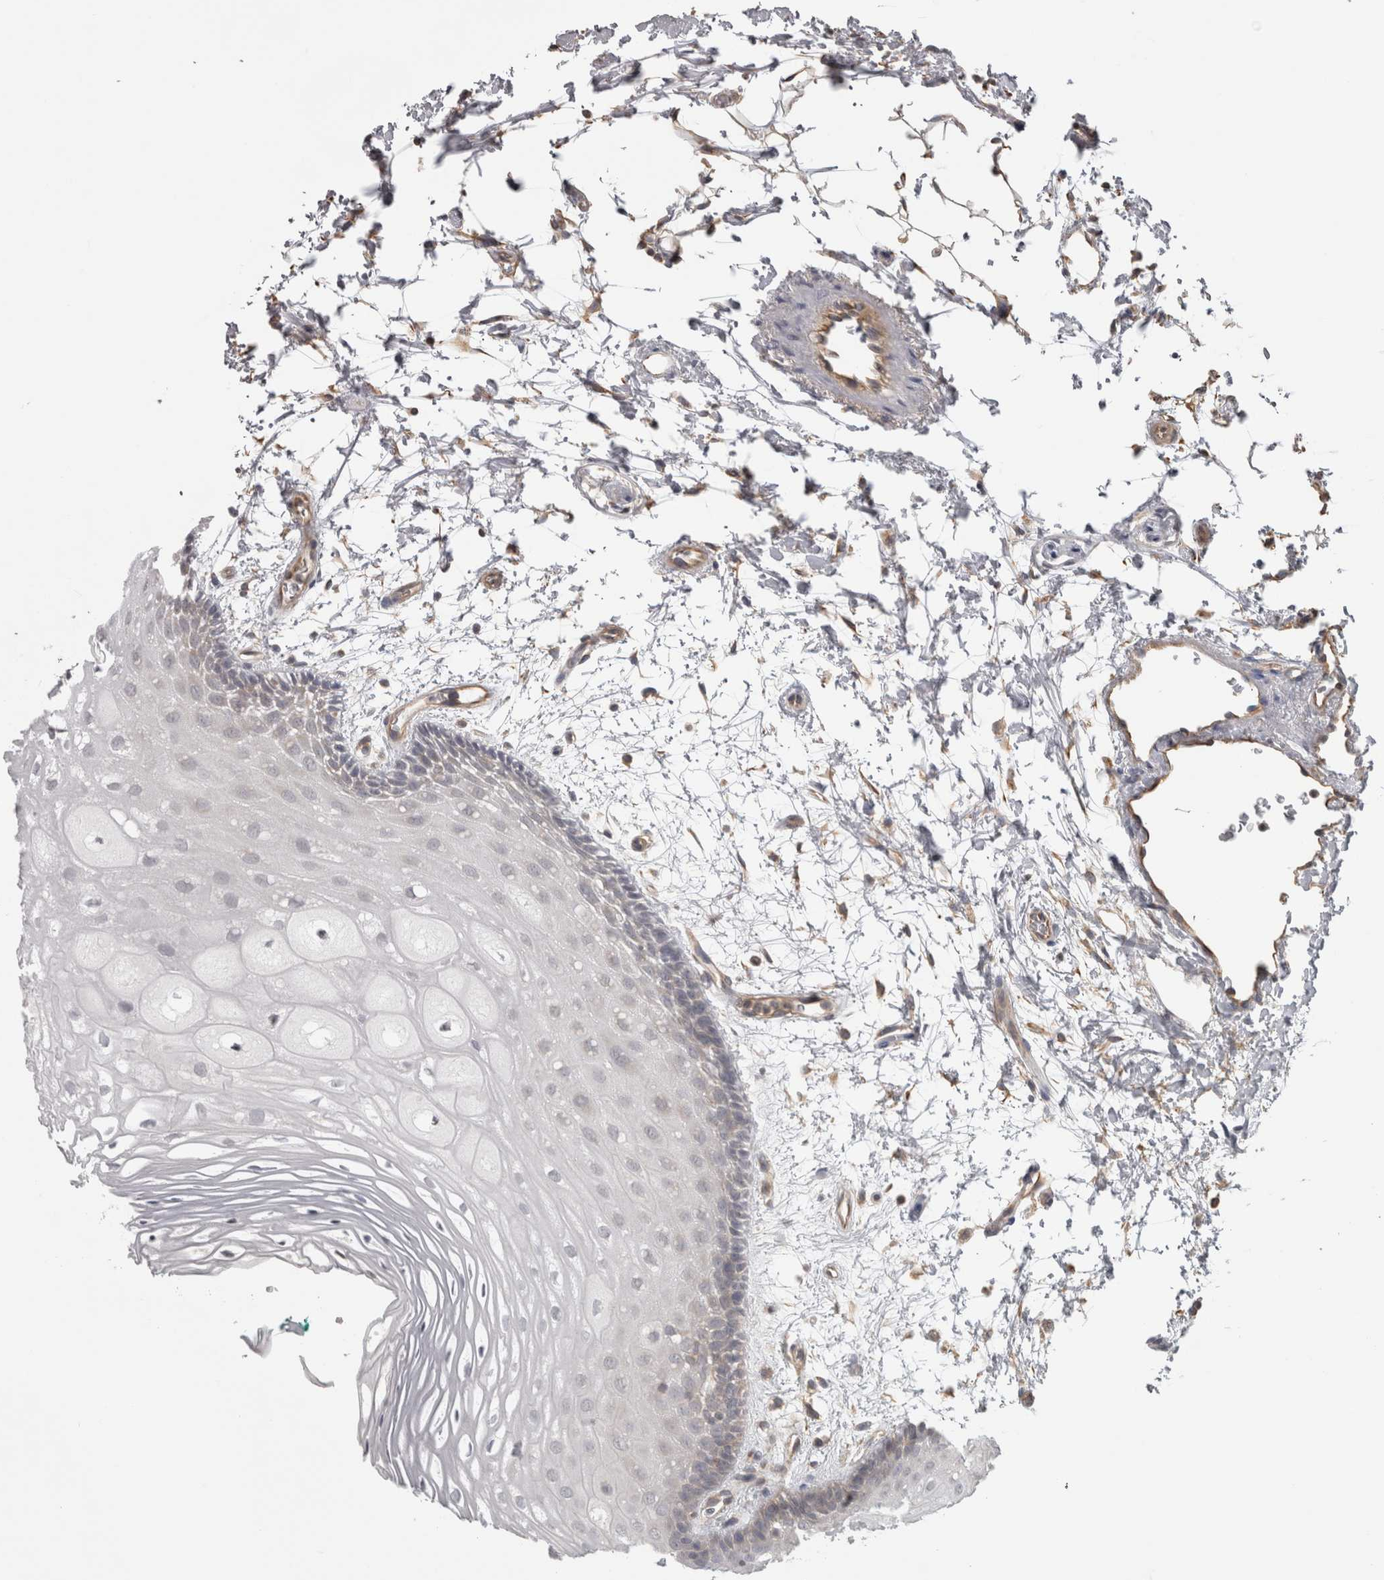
{"staining": {"intensity": "negative", "quantity": "none", "location": "none"}, "tissue": "oral mucosa", "cell_type": "Squamous epithelial cells", "image_type": "normal", "snomed": [{"axis": "morphology", "description": "Normal tissue, NOS"}, {"axis": "topography", "description": "Skeletal muscle"}, {"axis": "topography", "description": "Oral tissue"}, {"axis": "topography", "description": "Peripheral nerve tissue"}], "caption": "Immunohistochemistry (IHC) photomicrograph of normal oral mucosa: oral mucosa stained with DAB displays no significant protein positivity in squamous epithelial cells. (DAB (3,3'-diaminobenzidine) immunohistochemistry (IHC), high magnification).", "gene": "PPP1R12B", "patient": {"sex": "female", "age": 84}}